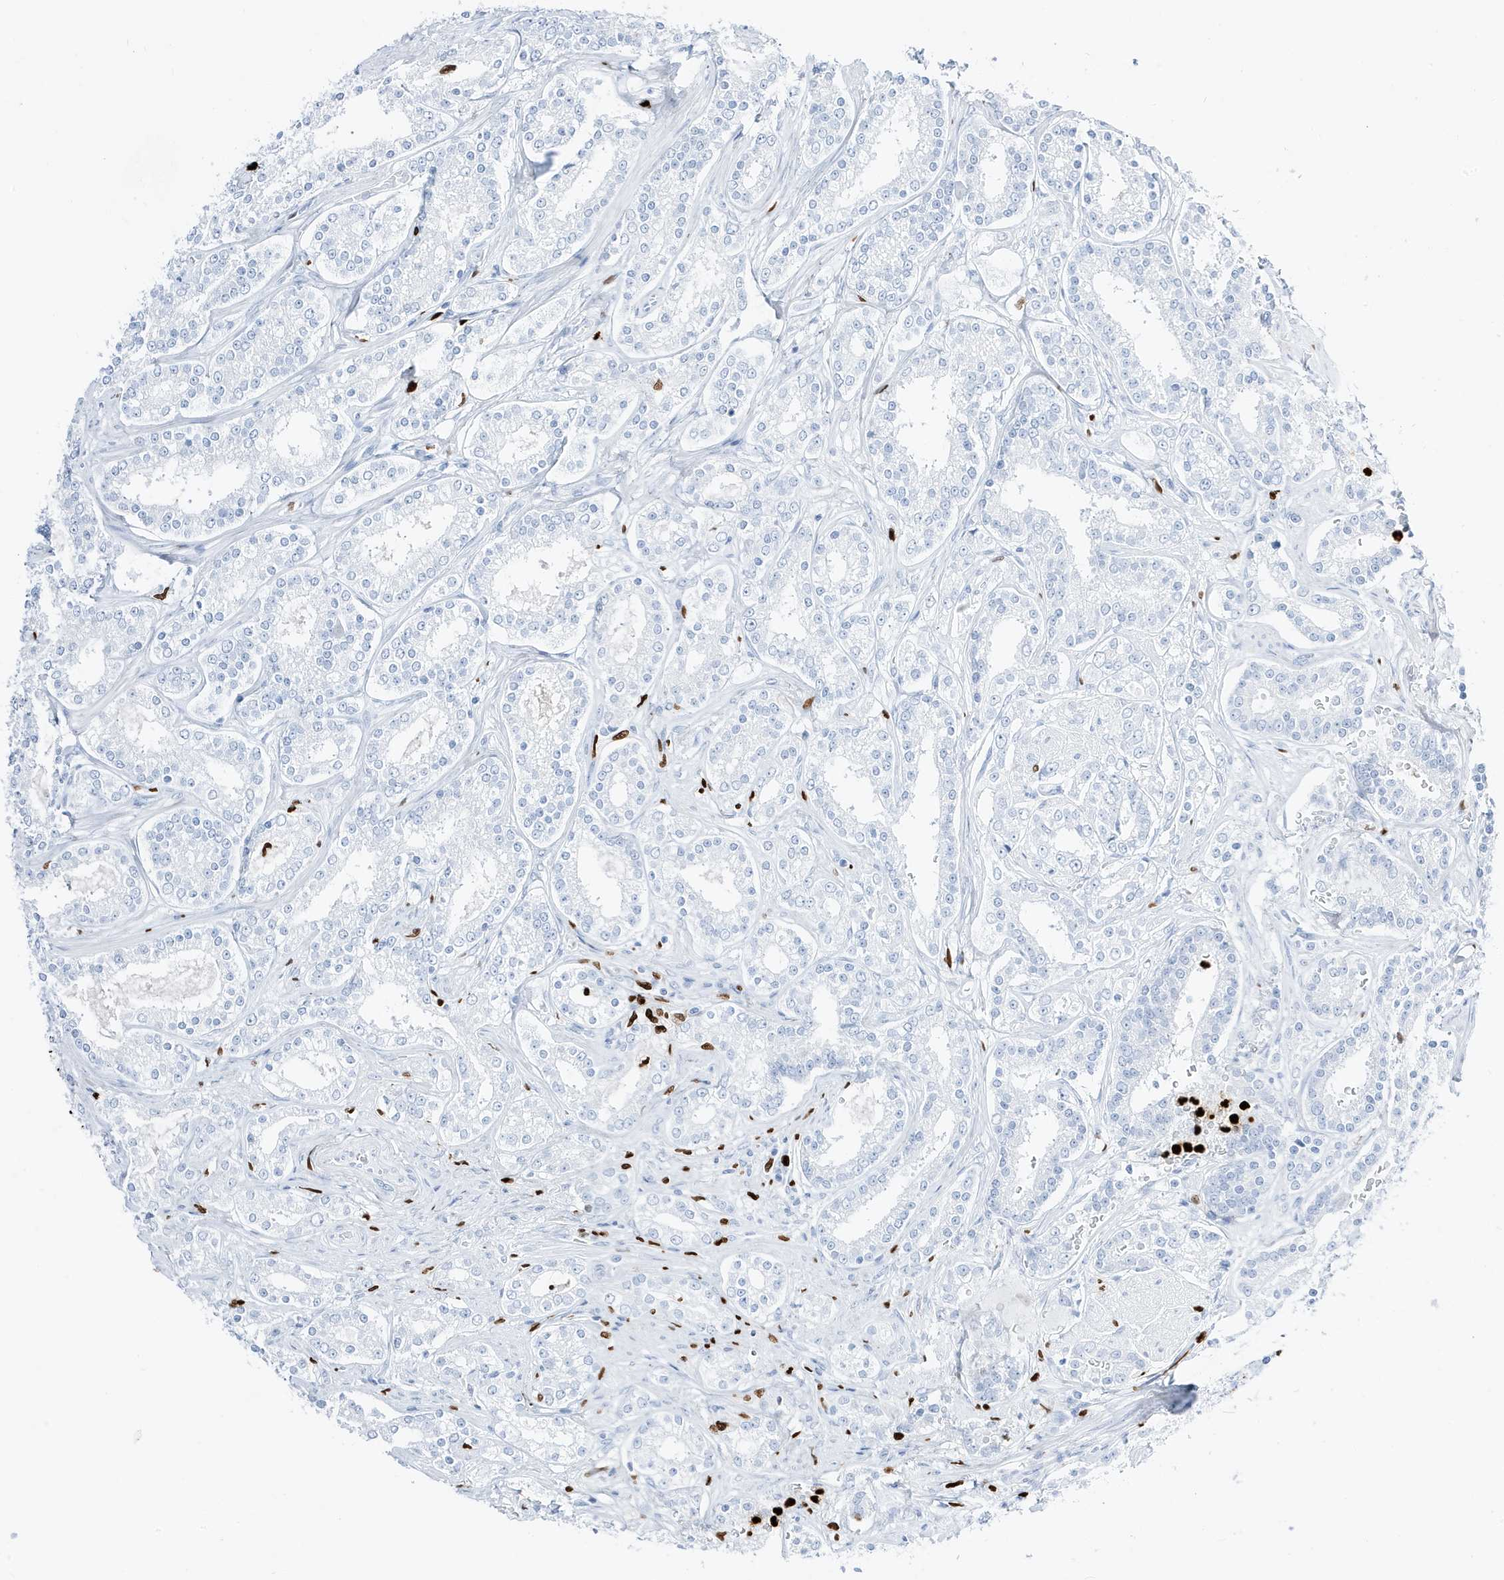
{"staining": {"intensity": "negative", "quantity": "none", "location": "none"}, "tissue": "prostate cancer", "cell_type": "Tumor cells", "image_type": "cancer", "snomed": [{"axis": "morphology", "description": "Normal tissue, NOS"}, {"axis": "morphology", "description": "Adenocarcinoma, High grade"}, {"axis": "topography", "description": "Prostate"}], "caption": "High magnification brightfield microscopy of prostate high-grade adenocarcinoma stained with DAB (brown) and counterstained with hematoxylin (blue): tumor cells show no significant expression.", "gene": "MNDA", "patient": {"sex": "male", "age": 83}}